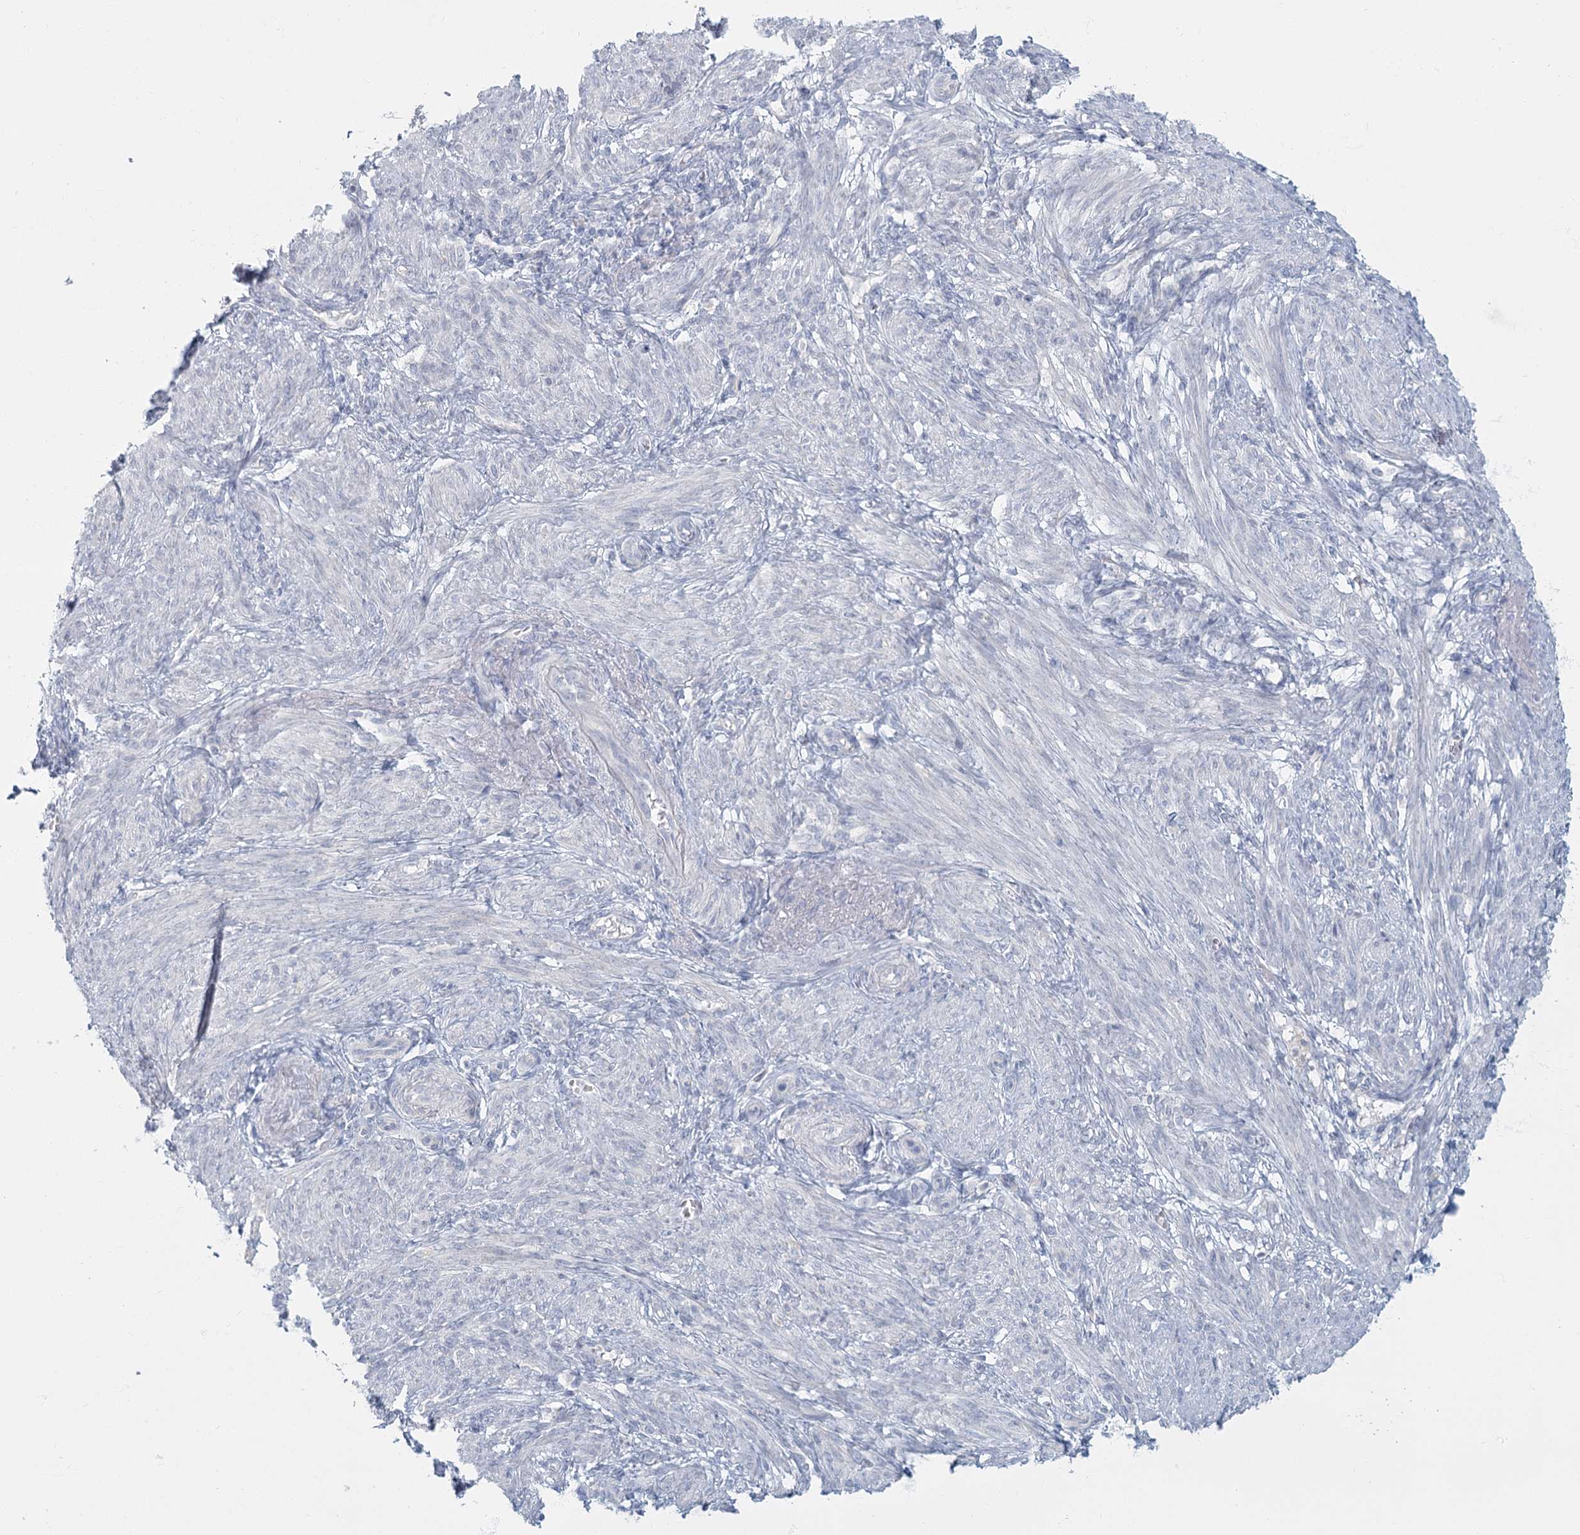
{"staining": {"intensity": "negative", "quantity": "none", "location": "none"}, "tissue": "smooth muscle", "cell_type": "Smooth muscle cells", "image_type": "normal", "snomed": [{"axis": "morphology", "description": "Normal tissue, NOS"}, {"axis": "topography", "description": "Smooth muscle"}], "caption": "High power microscopy micrograph of an immunohistochemistry (IHC) image of unremarkable smooth muscle, revealing no significant staining in smooth muscle cells.", "gene": "FAM110C", "patient": {"sex": "female", "age": 39}}